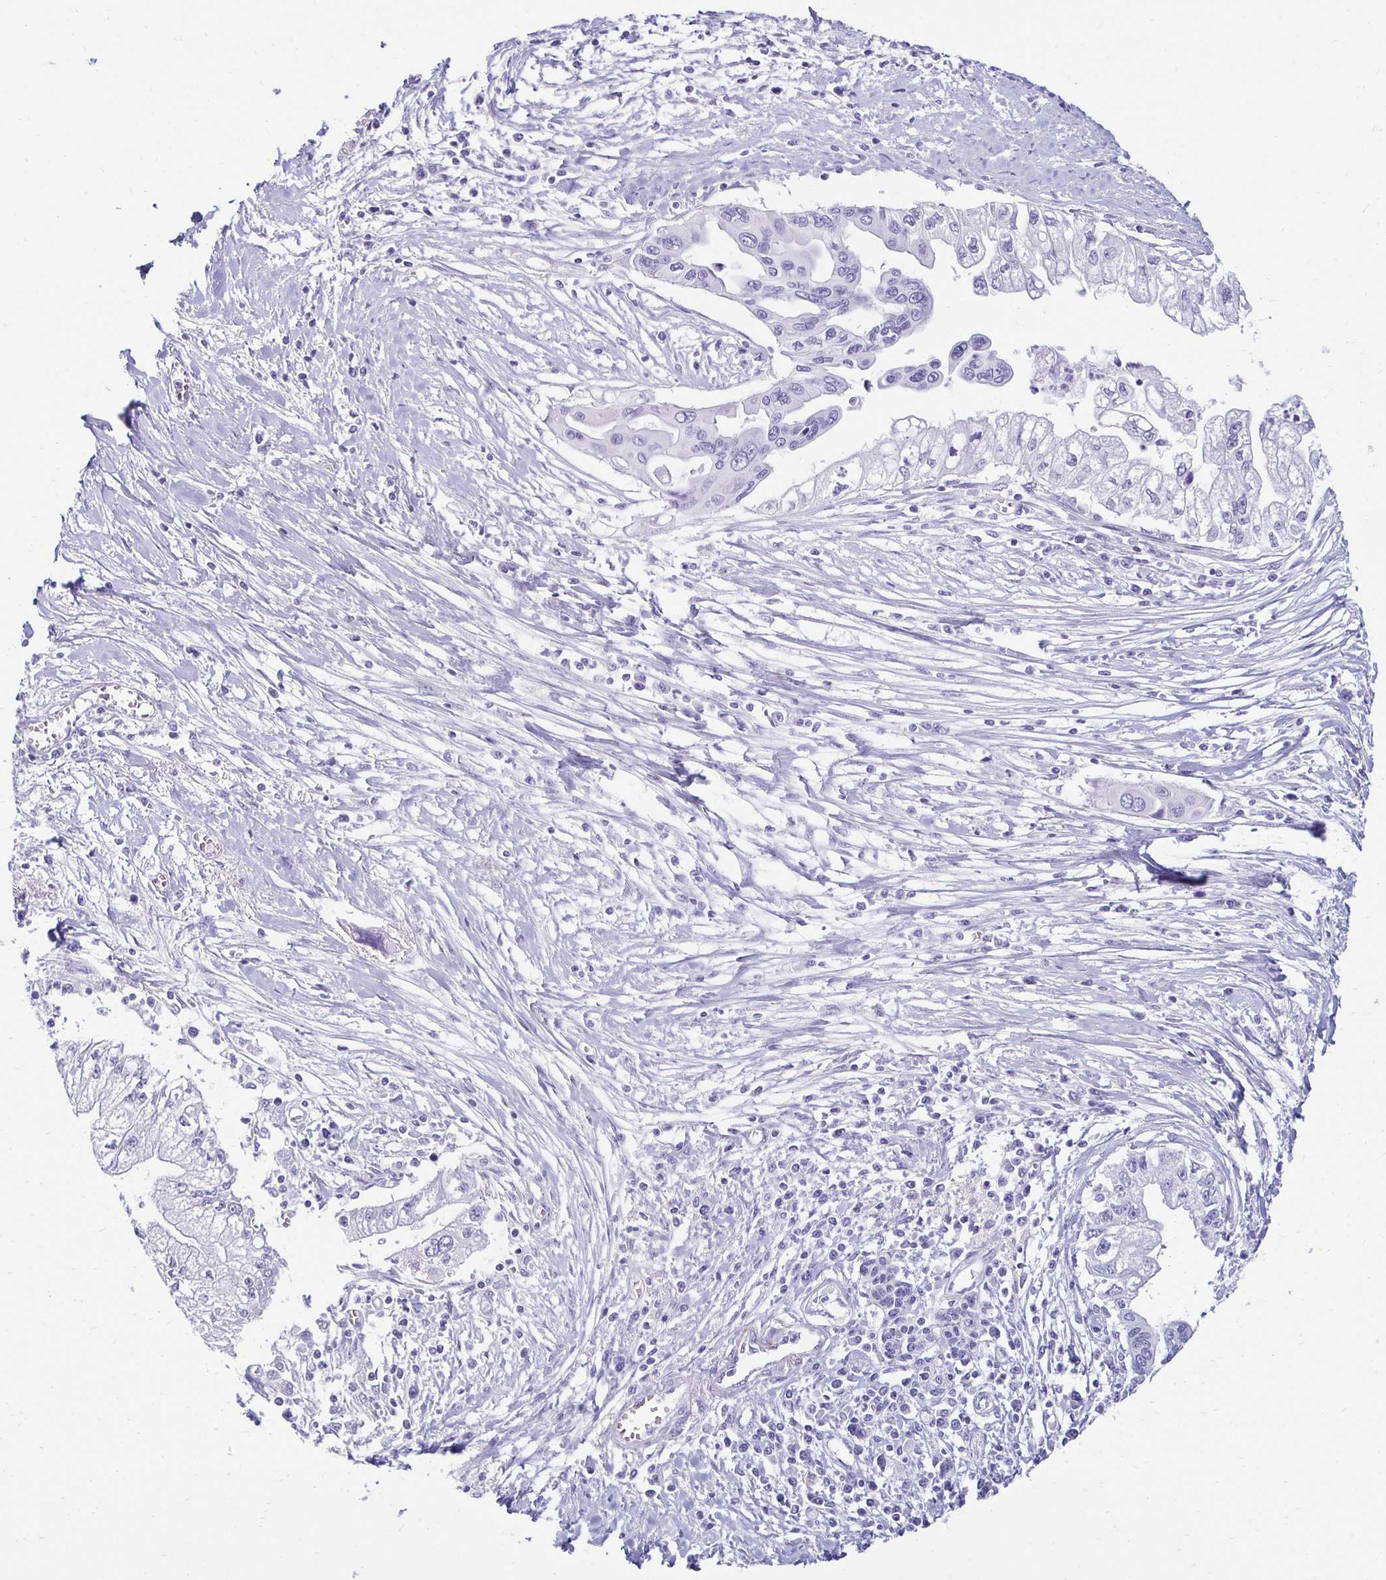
{"staining": {"intensity": "negative", "quantity": "none", "location": "none"}, "tissue": "pancreatic cancer", "cell_type": "Tumor cells", "image_type": "cancer", "snomed": [{"axis": "morphology", "description": "Adenocarcinoma, NOS"}, {"axis": "topography", "description": "Pancreas"}], "caption": "Immunohistochemistry micrograph of neoplastic tissue: pancreatic cancer stained with DAB (3,3'-diaminobenzidine) displays no significant protein staining in tumor cells.", "gene": "TMEM54", "patient": {"sex": "male", "age": 70}}